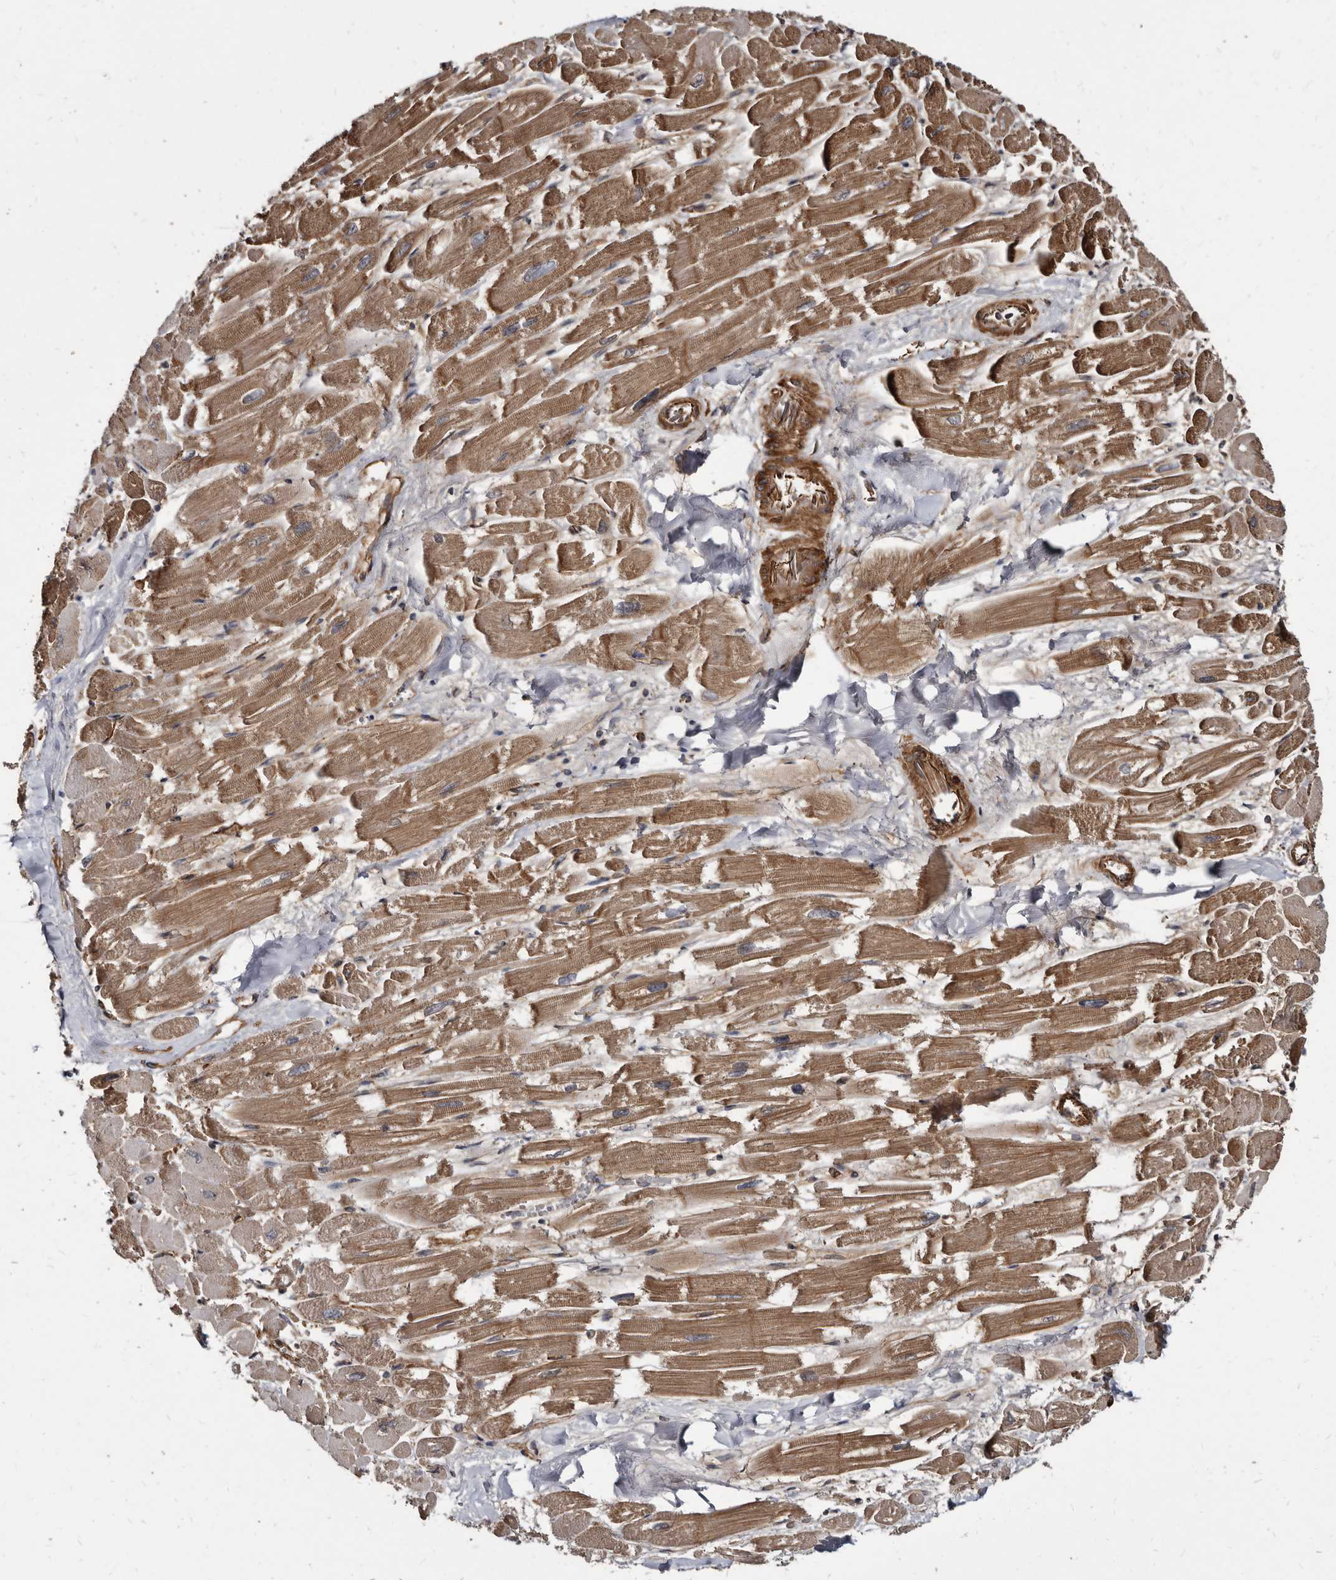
{"staining": {"intensity": "moderate", "quantity": ">75%", "location": "cytoplasmic/membranous"}, "tissue": "heart muscle", "cell_type": "Cardiomyocytes", "image_type": "normal", "snomed": [{"axis": "morphology", "description": "Normal tissue, NOS"}, {"axis": "topography", "description": "Heart"}], "caption": "Immunohistochemistry of benign human heart muscle demonstrates medium levels of moderate cytoplasmic/membranous staining in approximately >75% of cardiomyocytes.", "gene": "KCTD20", "patient": {"sex": "male", "age": 54}}